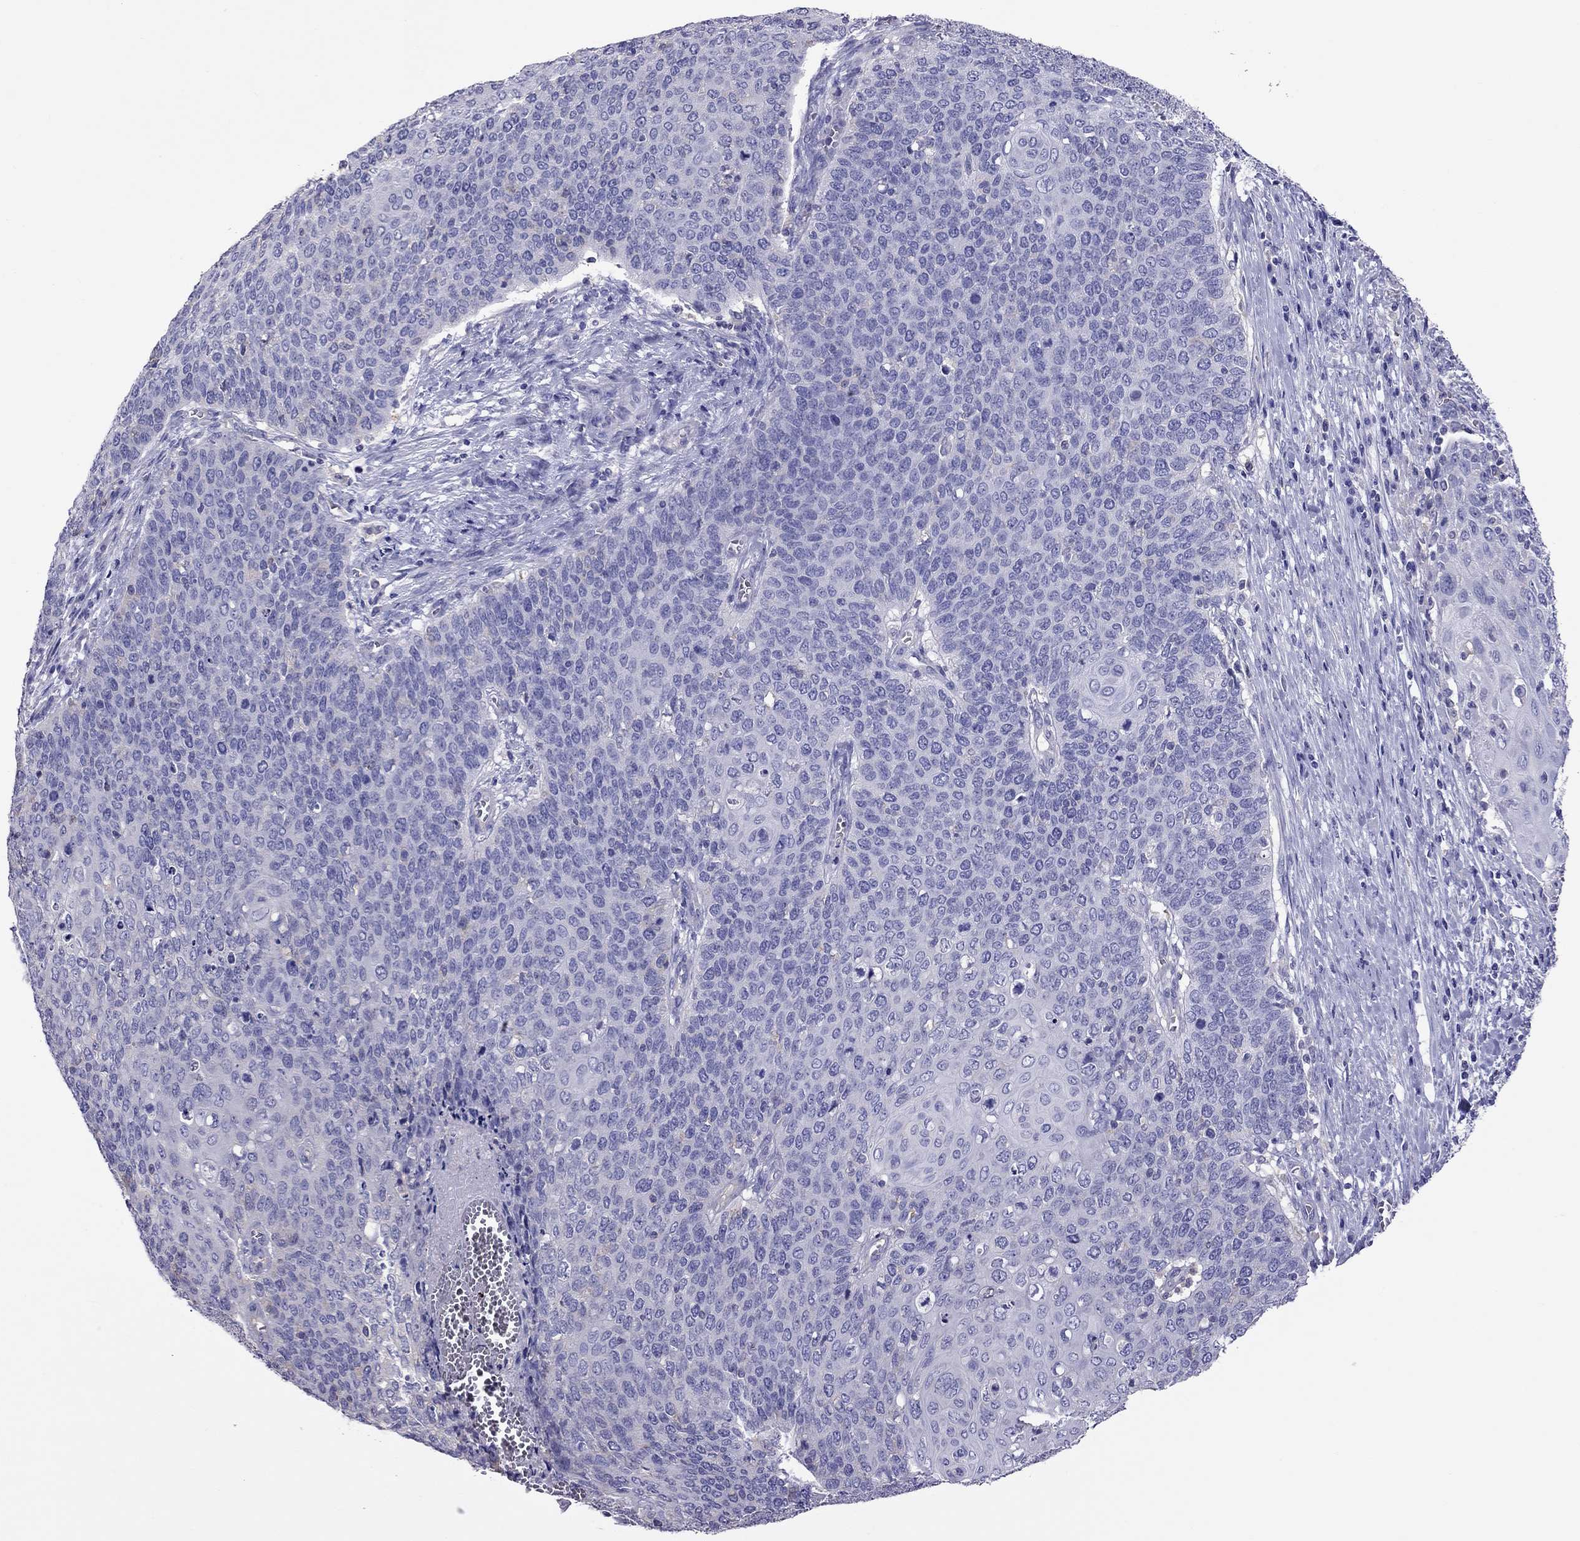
{"staining": {"intensity": "negative", "quantity": "none", "location": "none"}, "tissue": "cervical cancer", "cell_type": "Tumor cells", "image_type": "cancer", "snomed": [{"axis": "morphology", "description": "Squamous cell carcinoma, NOS"}, {"axis": "topography", "description": "Cervix"}], "caption": "This is an IHC photomicrograph of human squamous cell carcinoma (cervical). There is no expression in tumor cells.", "gene": "TEX22", "patient": {"sex": "female", "age": 39}}